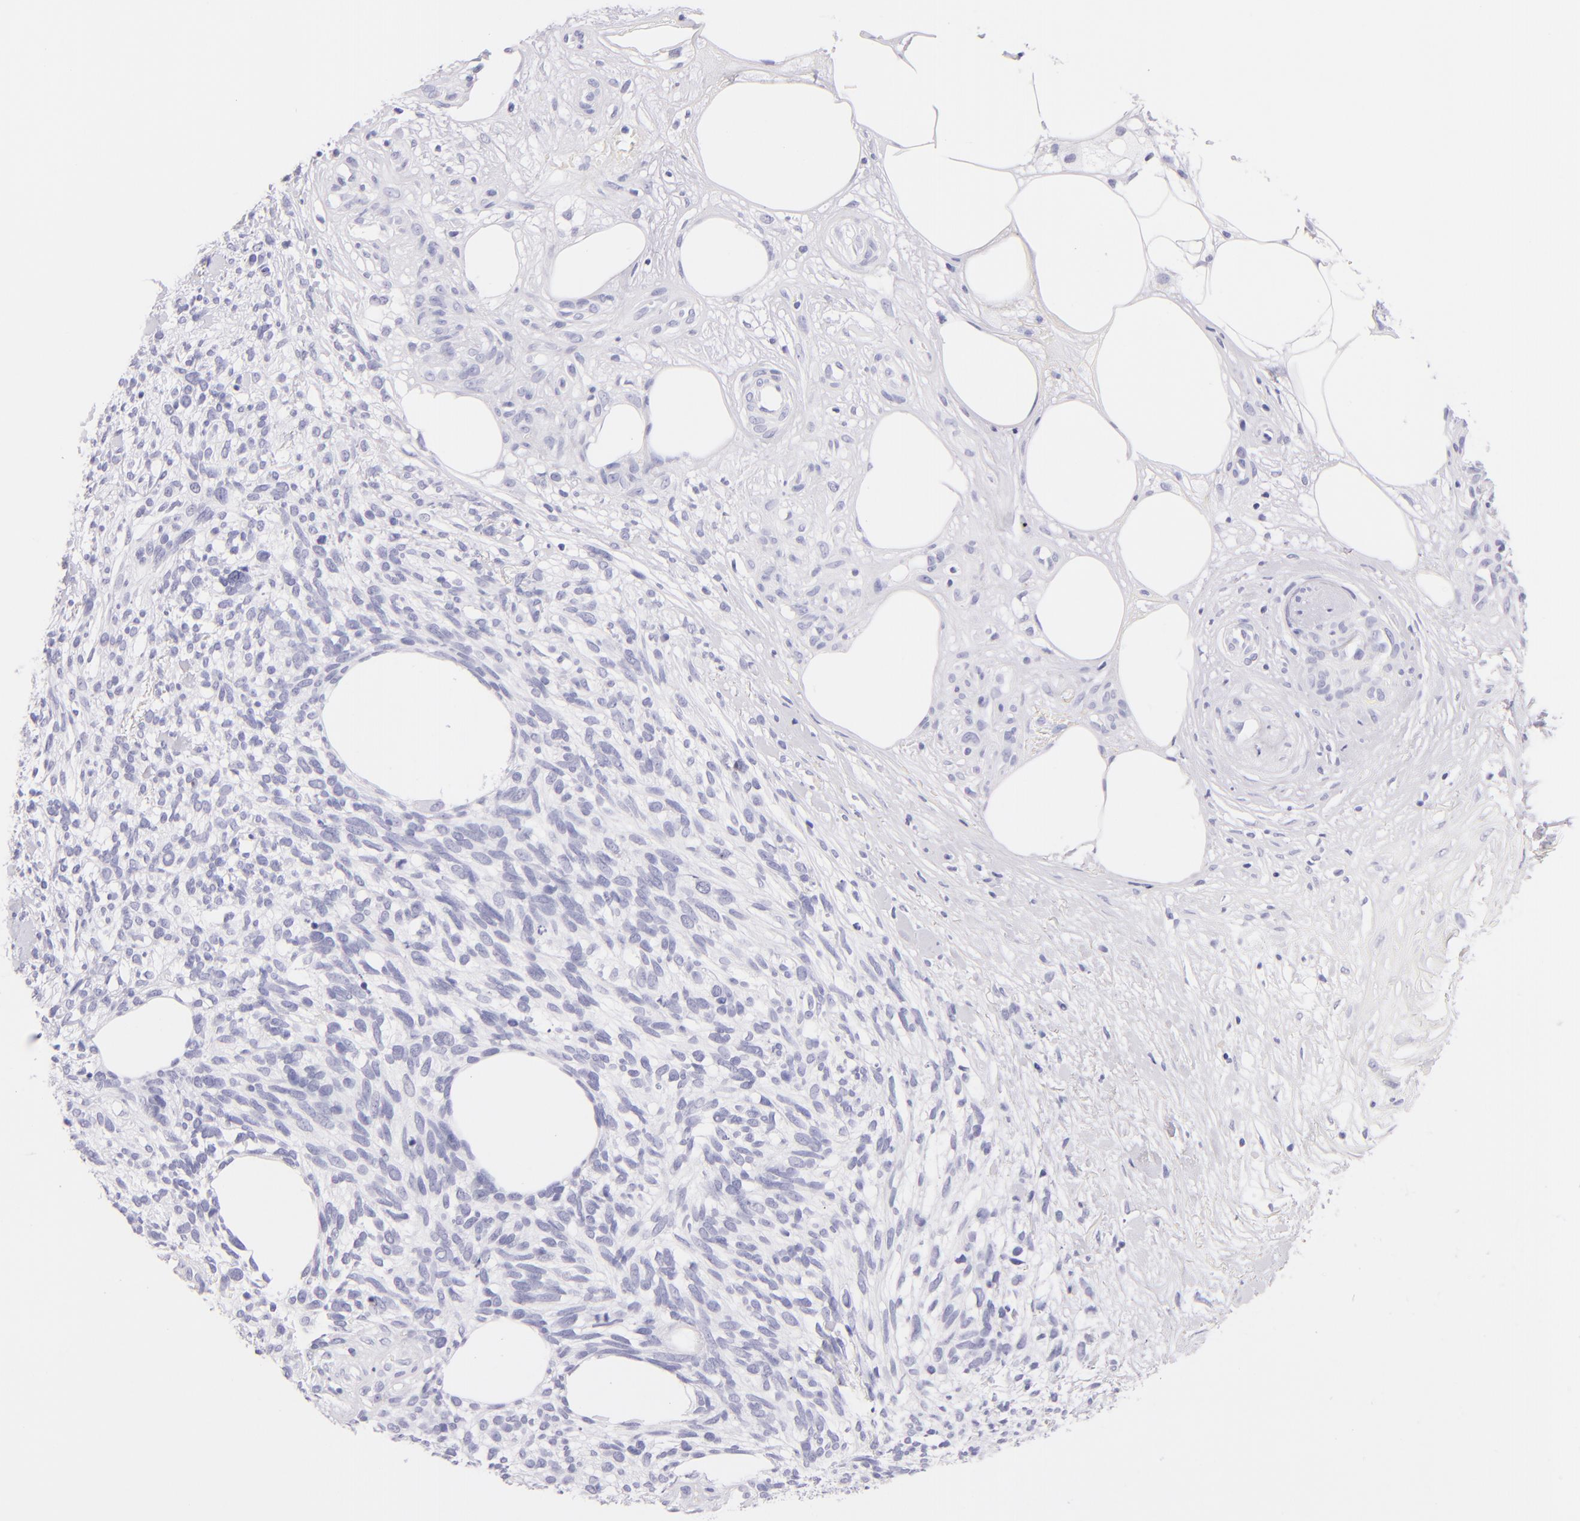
{"staining": {"intensity": "negative", "quantity": "none", "location": "none"}, "tissue": "melanoma", "cell_type": "Tumor cells", "image_type": "cancer", "snomed": [{"axis": "morphology", "description": "Malignant melanoma, NOS"}, {"axis": "topography", "description": "Skin"}], "caption": "An image of human melanoma is negative for staining in tumor cells.", "gene": "SDC1", "patient": {"sex": "female", "age": 85}}